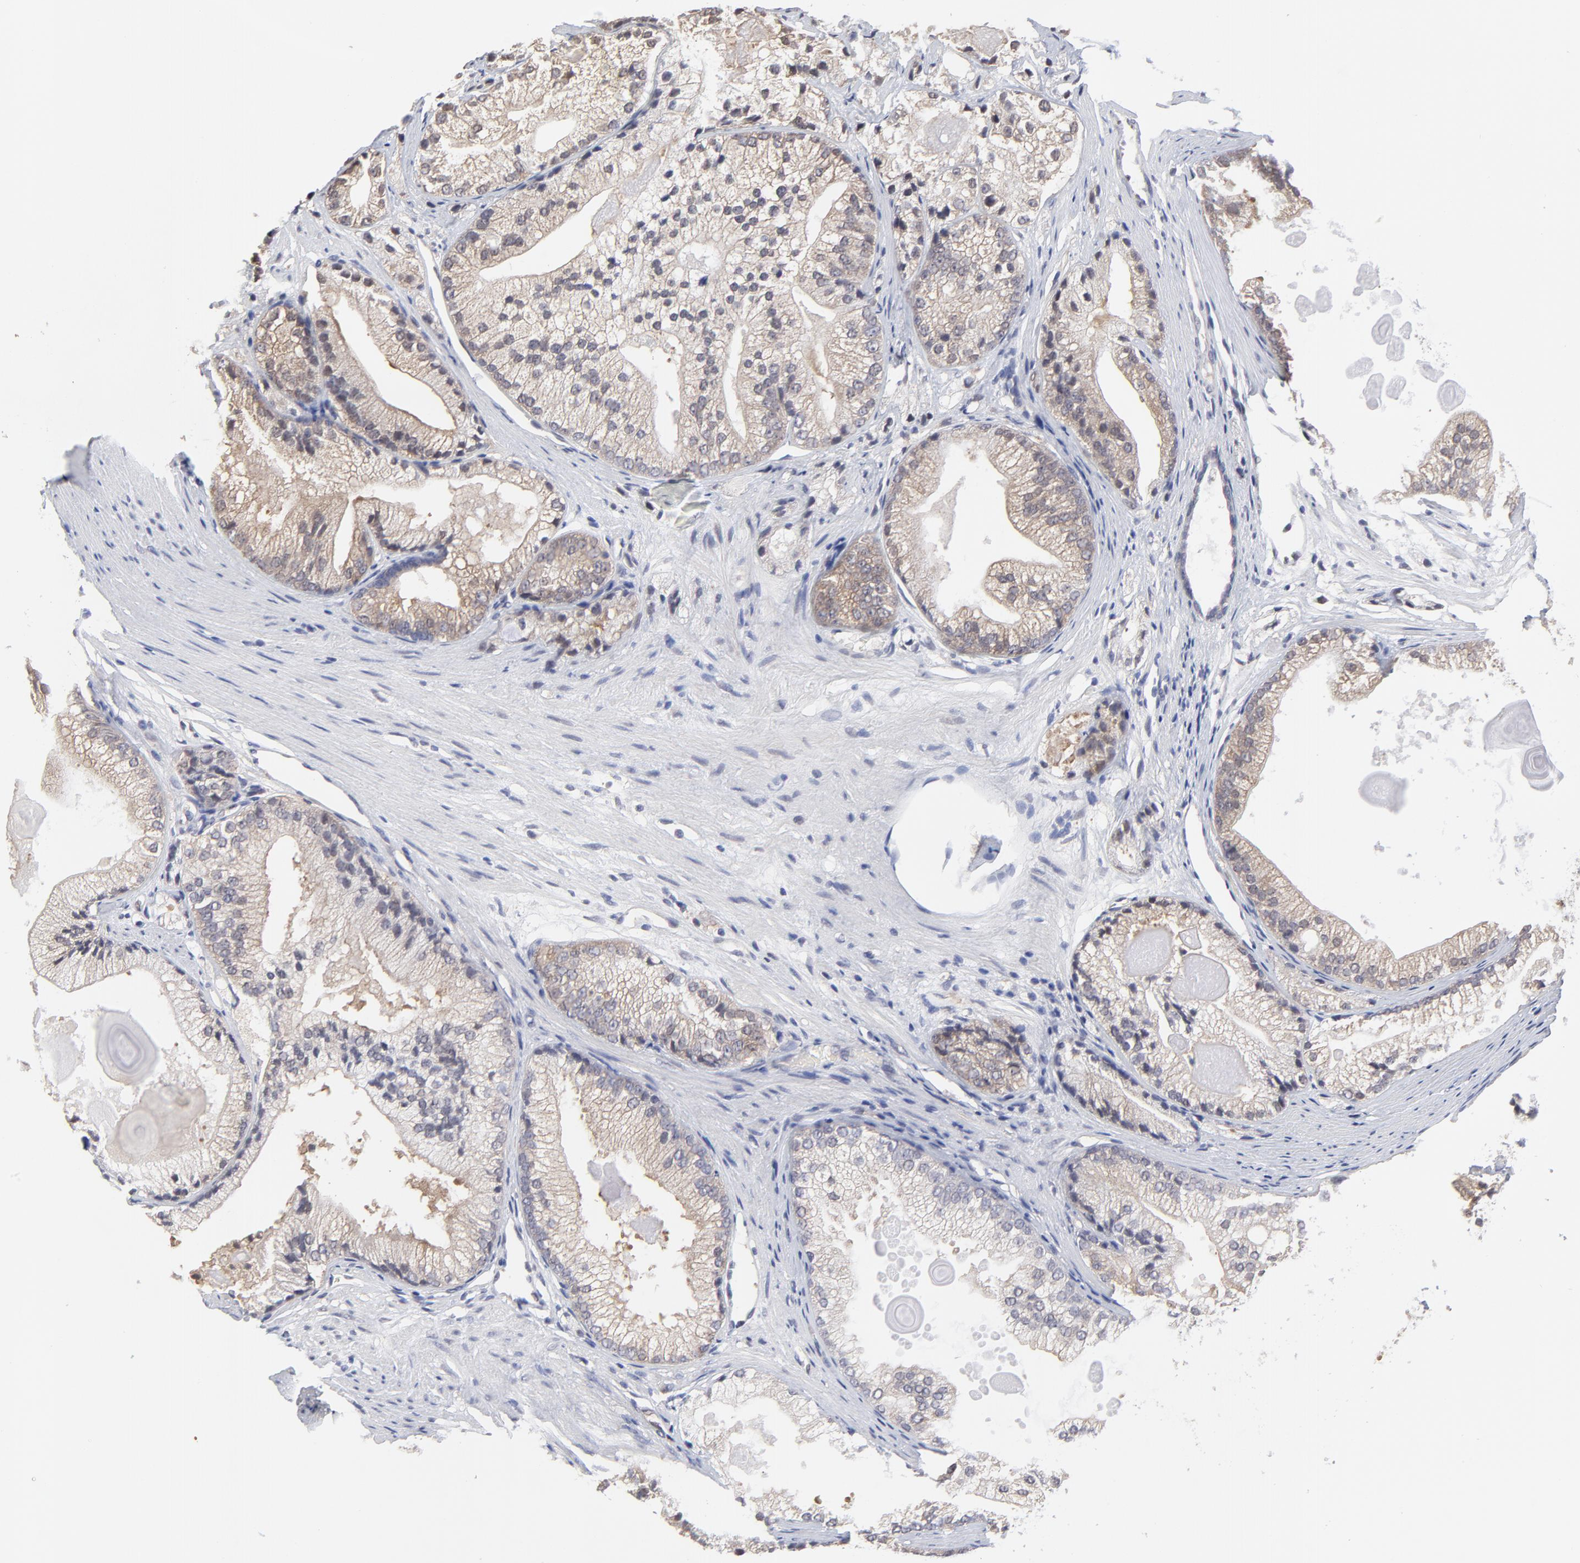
{"staining": {"intensity": "weak", "quantity": "25%-75%", "location": "cytoplasmic/membranous"}, "tissue": "prostate cancer", "cell_type": "Tumor cells", "image_type": "cancer", "snomed": [{"axis": "morphology", "description": "Adenocarcinoma, Low grade"}, {"axis": "topography", "description": "Prostate"}], "caption": "Immunohistochemistry (IHC) image of neoplastic tissue: adenocarcinoma (low-grade) (prostate) stained using immunohistochemistry reveals low levels of weak protein expression localized specifically in the cytoplasmic/membranous of tumor cells, appearing as a cytoplasmic/membranous brown color.", "gene": "CCT2", "patient": {"sex": "male", "age": 69}}